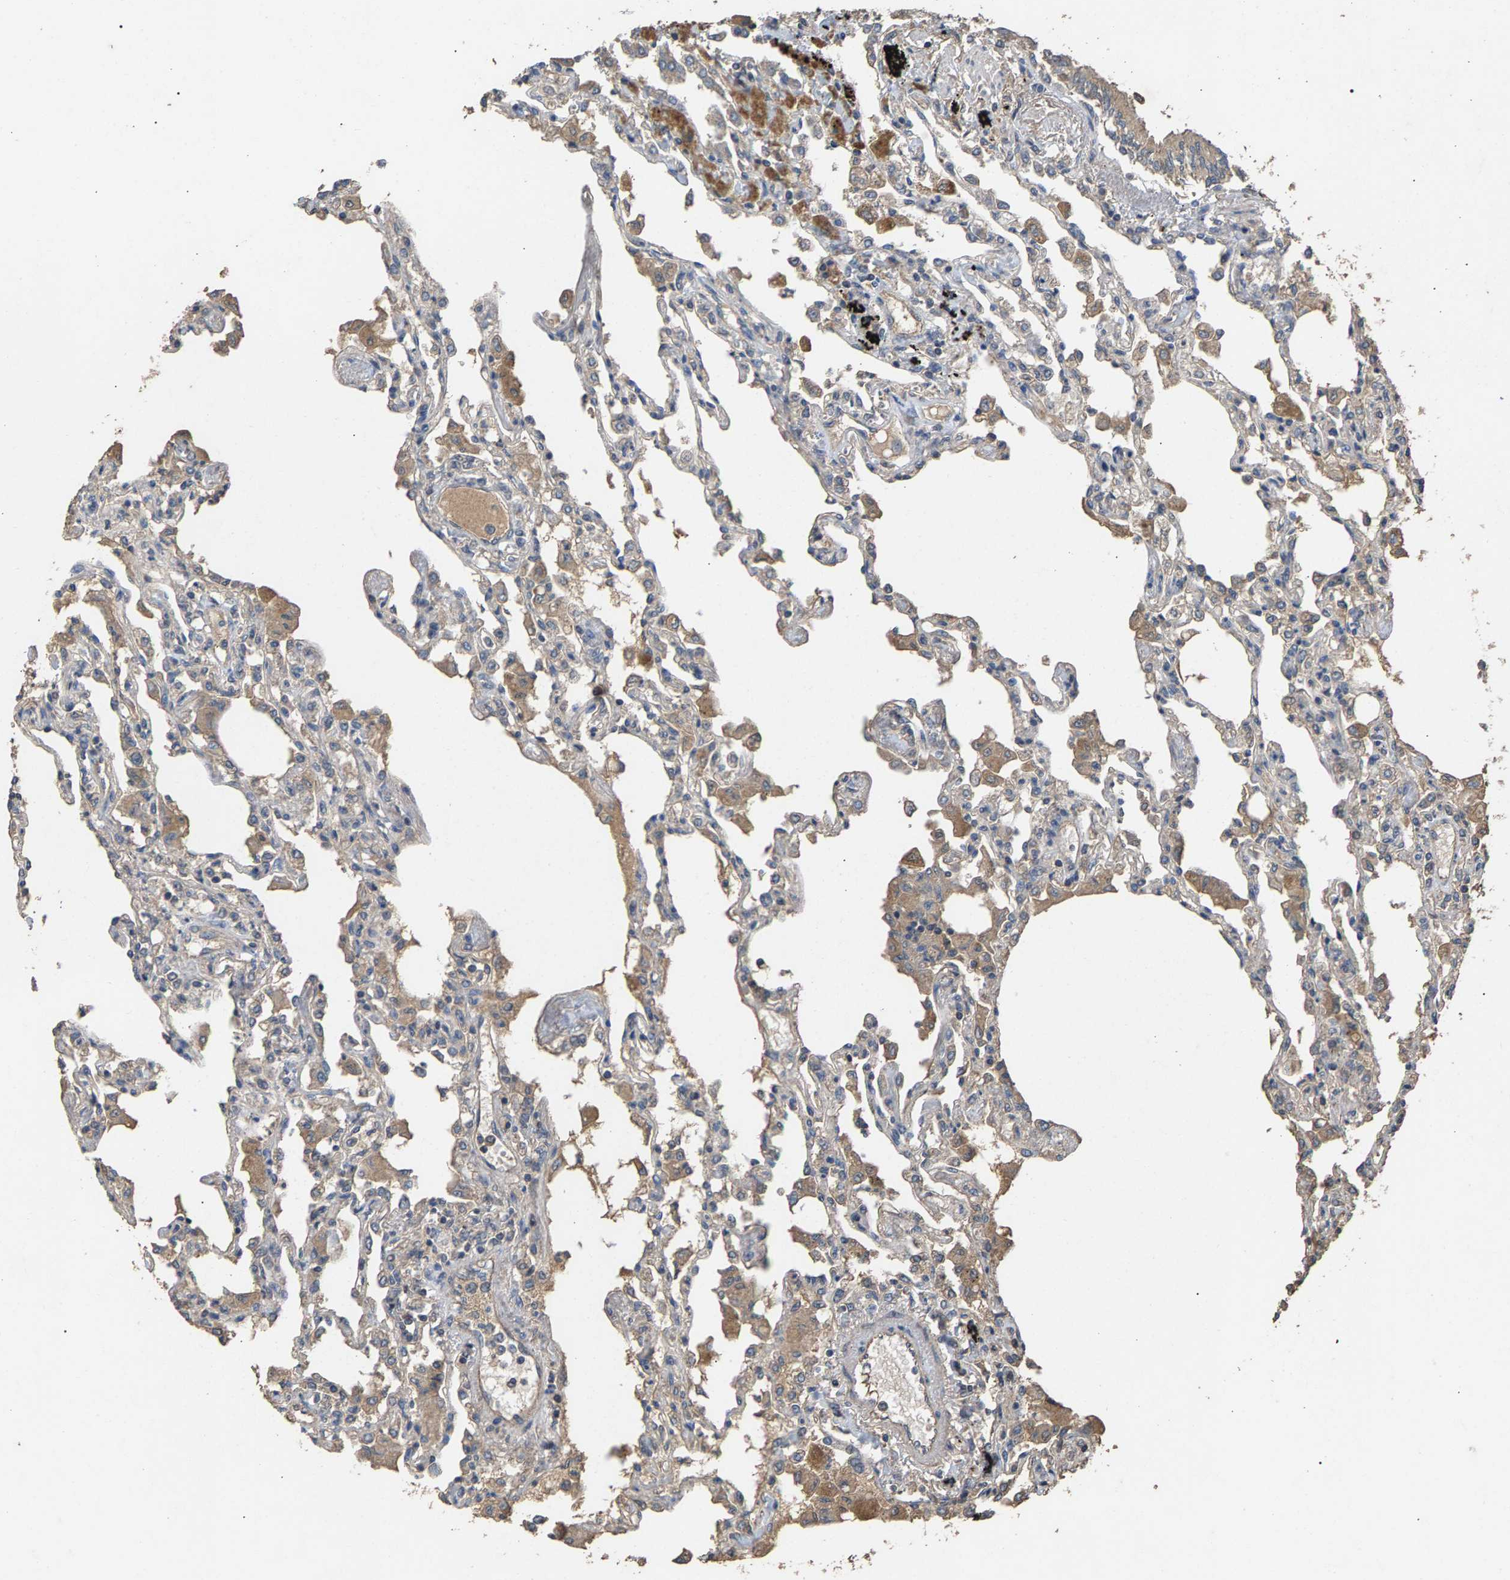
{"staining": {"intensity": "weak", "quantity": "25%-75%", "location": "cytoplasmic/membranous"}, "tissue": "lung", "cell_type": "Alveolar cells", "image_type": "normal", "snomed": [{"axis": "morphology", "description": "Normal tissue, NOS"}, {"axis": "topography", "description": "Bronchus"}, {"axis": "topography", "description": "Lung"}], "caption": "Weak cytoplasmic/membranous protein staining is identified in about 25%-75% of alveolar cells in lung. The staining is performed using DAB (3,3'-diaminobenzidine) brown chromogen to label protein expression. The nuclei are counter-stained blue using hematoxylin.", "gene": "HTRA3", "patient": {"sex": "female", "age": 49}}